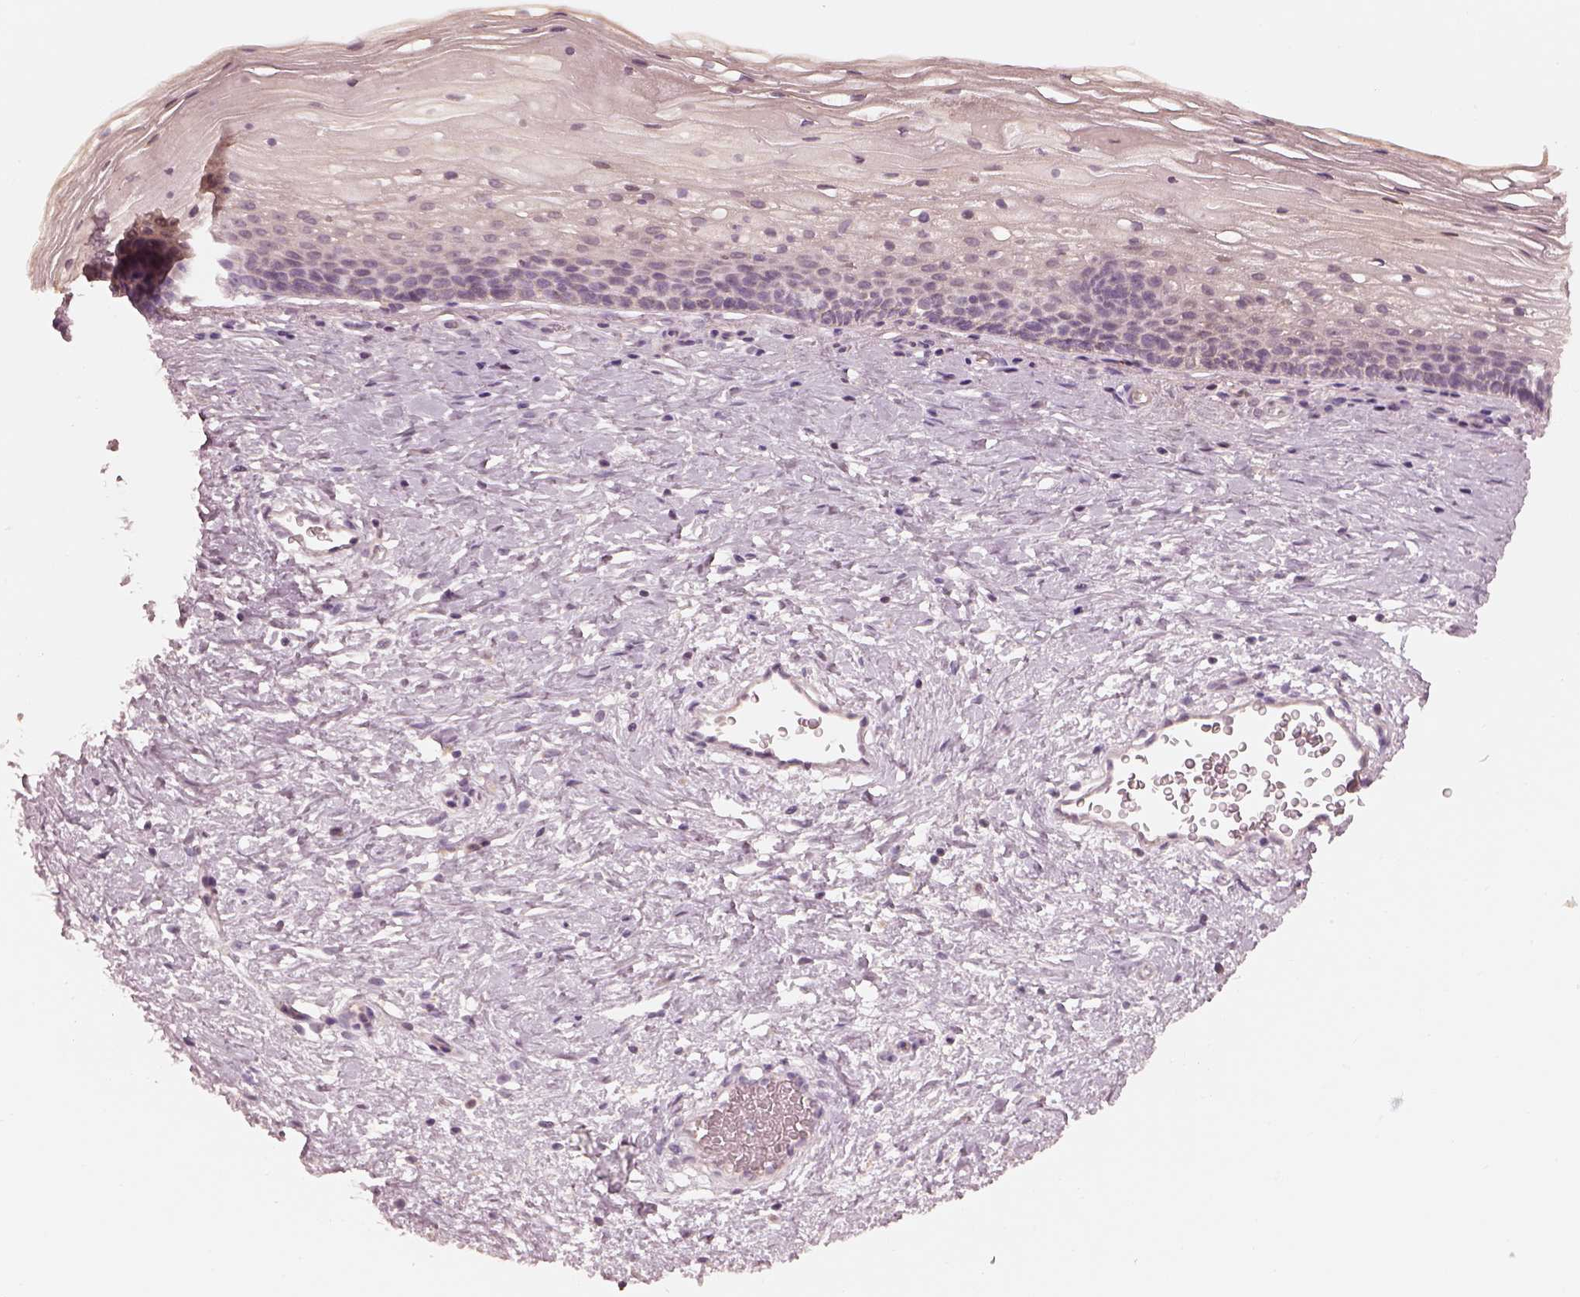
{"staining": {"intensity": "weak", "quantity": "25%-75%", "location": "cytoplasmic/membranous"}, "tissue": "cervix", "cell_type": "Glandular cells", "image_type": "normal", "snomed": [{"axis": "morphology", "description": "Normal tissue, NOS"}, {"axis": "topography", "description": "Cervix"}], "caption": "The immunohistochemical stain highlights weak cytoplasmic/membranous expression in glandular cells of benign cervix. The staining is performed using DAB (3,3'-diaminobenzidine) brown chromogen to label protein expression. The nuclei are counter-stained blue using hematoxylin.", "gene": "SLC25A46", "patient": {"sex": "female", "age": 34}}